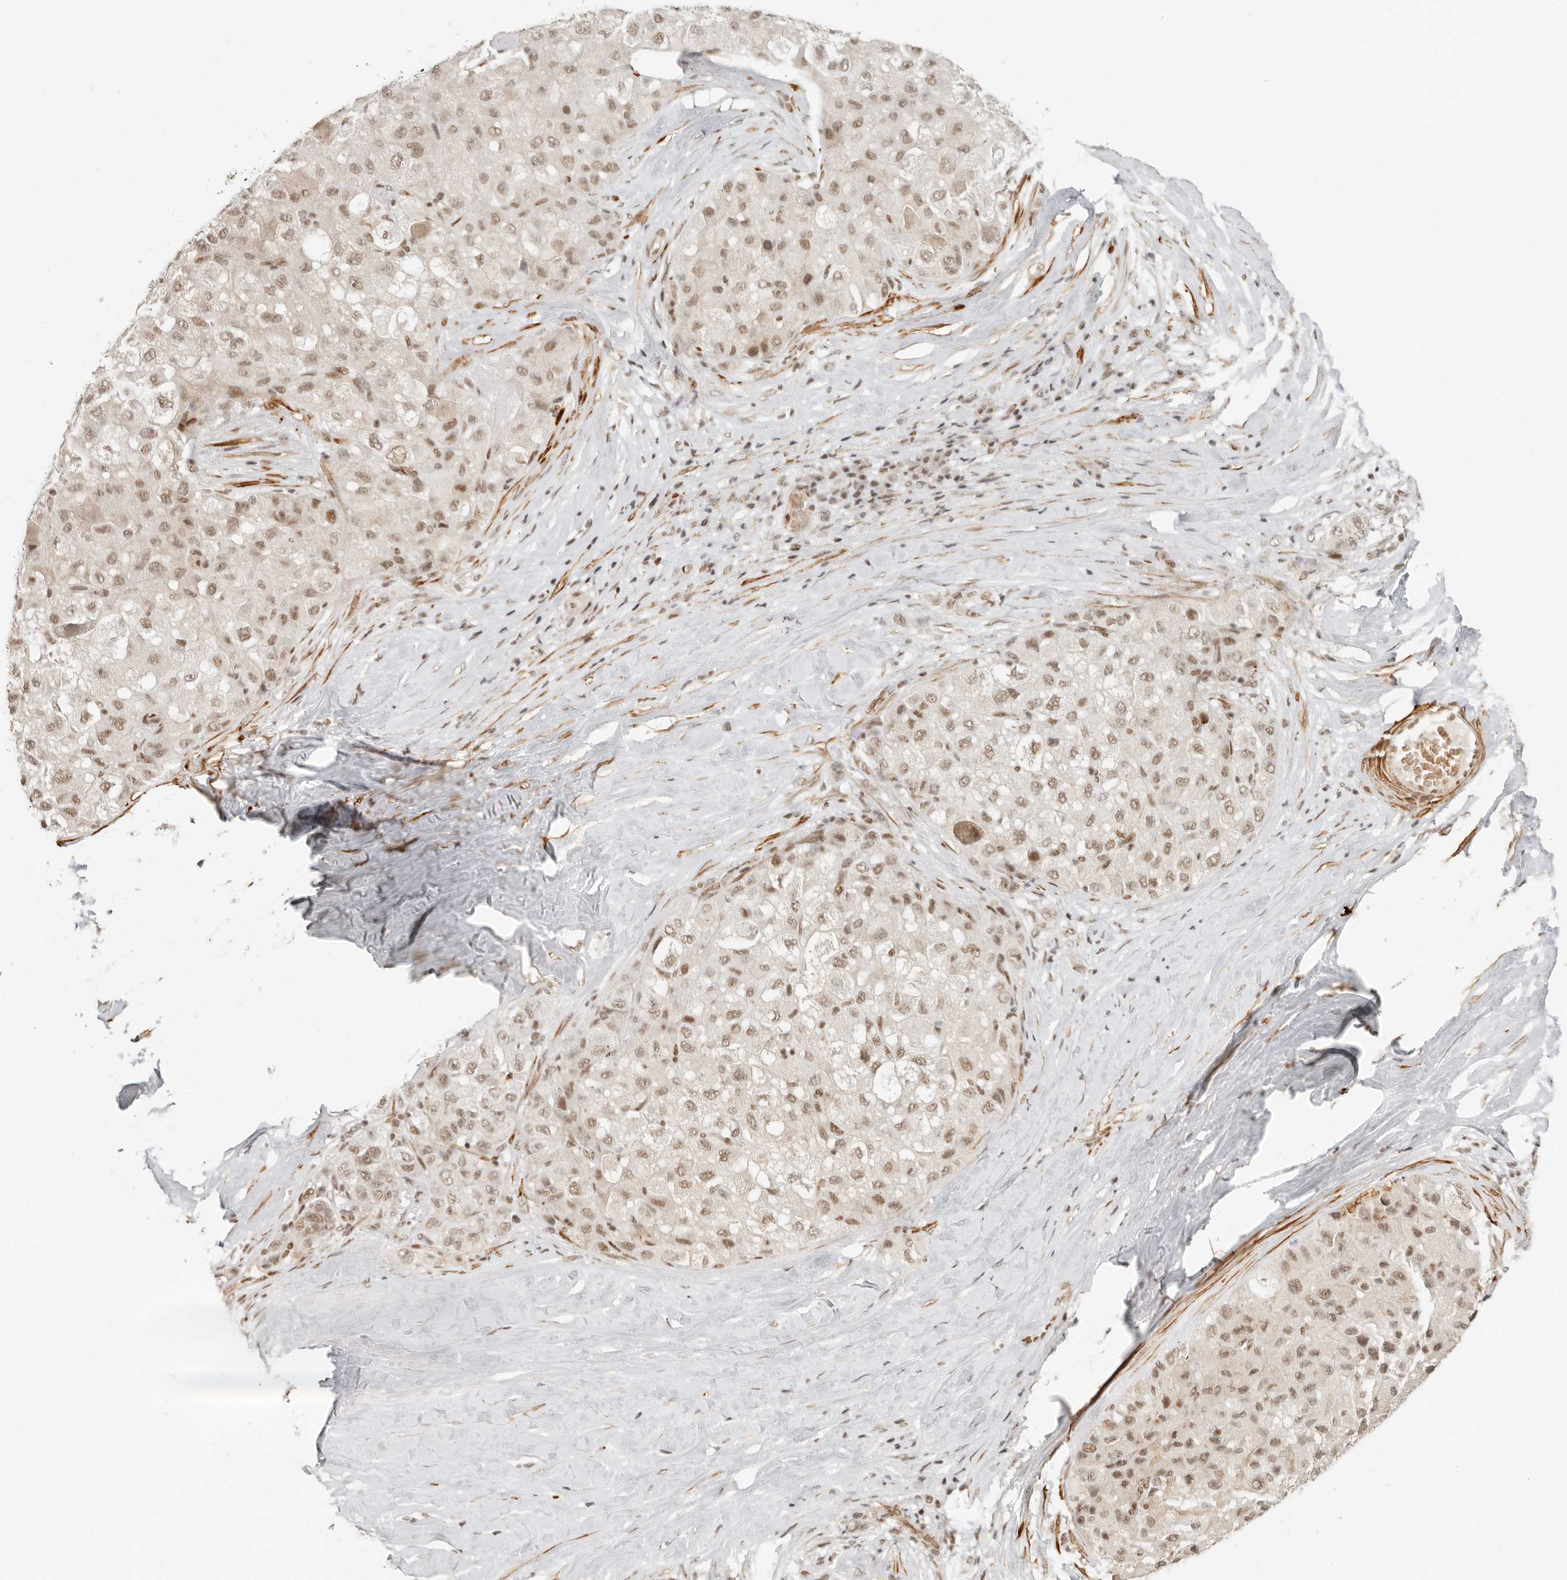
{"staining": {"intensity": "moderate", "quantity": ">75%", "location": "nuclear"}, "tissue": "liver cancer", "cell_type": "Tumor cells", "image_type": "cancer", "snomed": [{"axis": "morphology", "description": "Carcinoma, Hepatocellular, NOS"}, {"axis": "topography", "description": "Liver"}], "caption": "IHC image of neoplastic tissue: human liver cancer stained using immunohistochemistry exhibits medium levels of moderate protein expression localized specifically in the nuclear of tumor cells, appearing as a nuclear brown color.", "gene": "GABPA", "patient": {"sex": "male", "age": 80}}